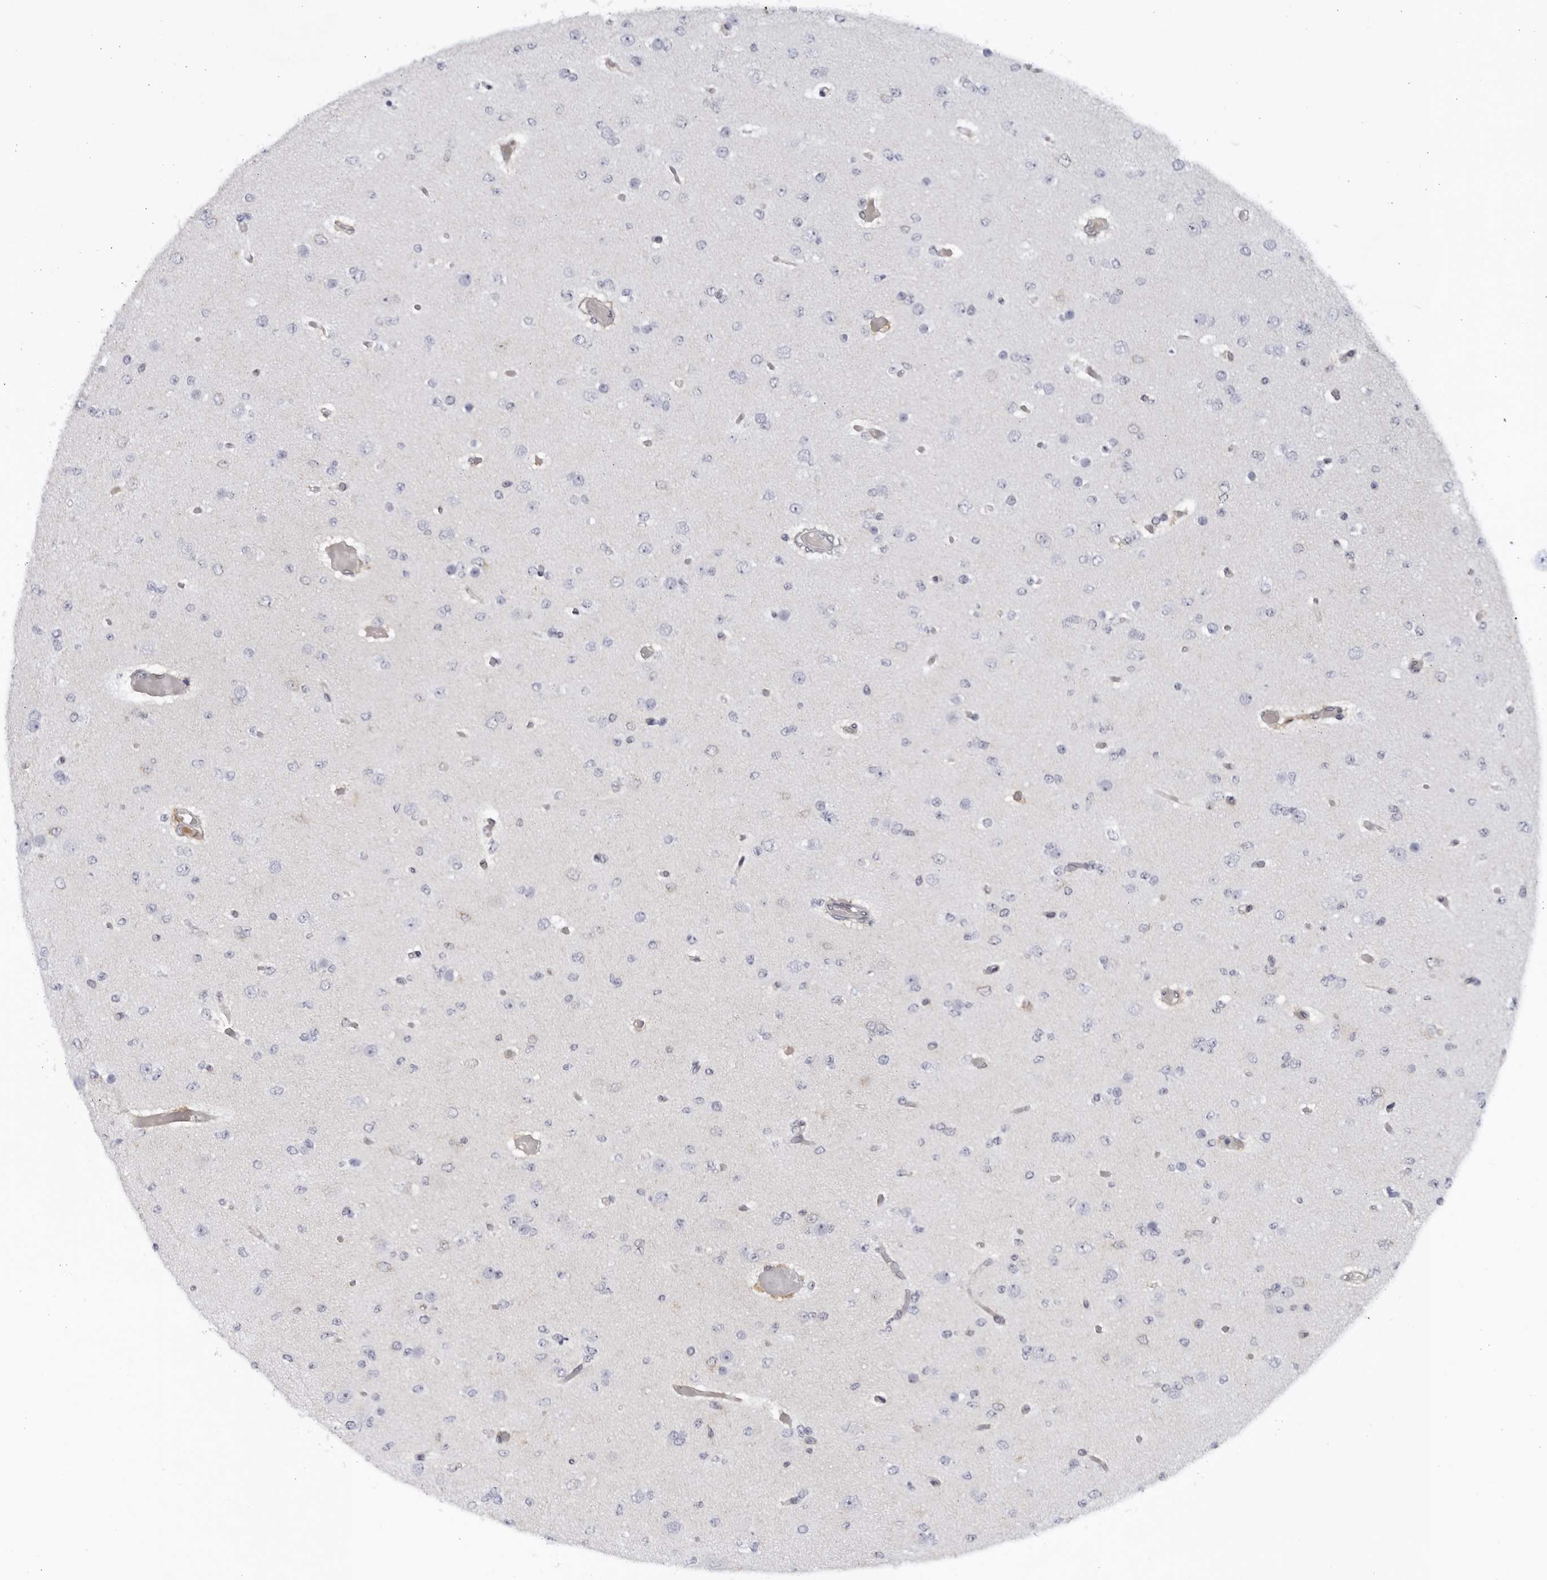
{"staining": {"intensity": "negative", "quantity": "none", "location": "none"}, "tissue": "glioma", "cell_type": "Tumor cells", "image_type": "cancer", "snomed": [{"axis": "morphology", "description": "Glioma, malignant, Low grade"}, {"axis": "topography", "description": "Brain"}], "caption": "Human malignant low-grade glioma stained for a protein using immunohistochemistry exhibits no positivity in tumor cells.", "gene": "BMP2K", "patient": {"sex": "female", "age": 22}}